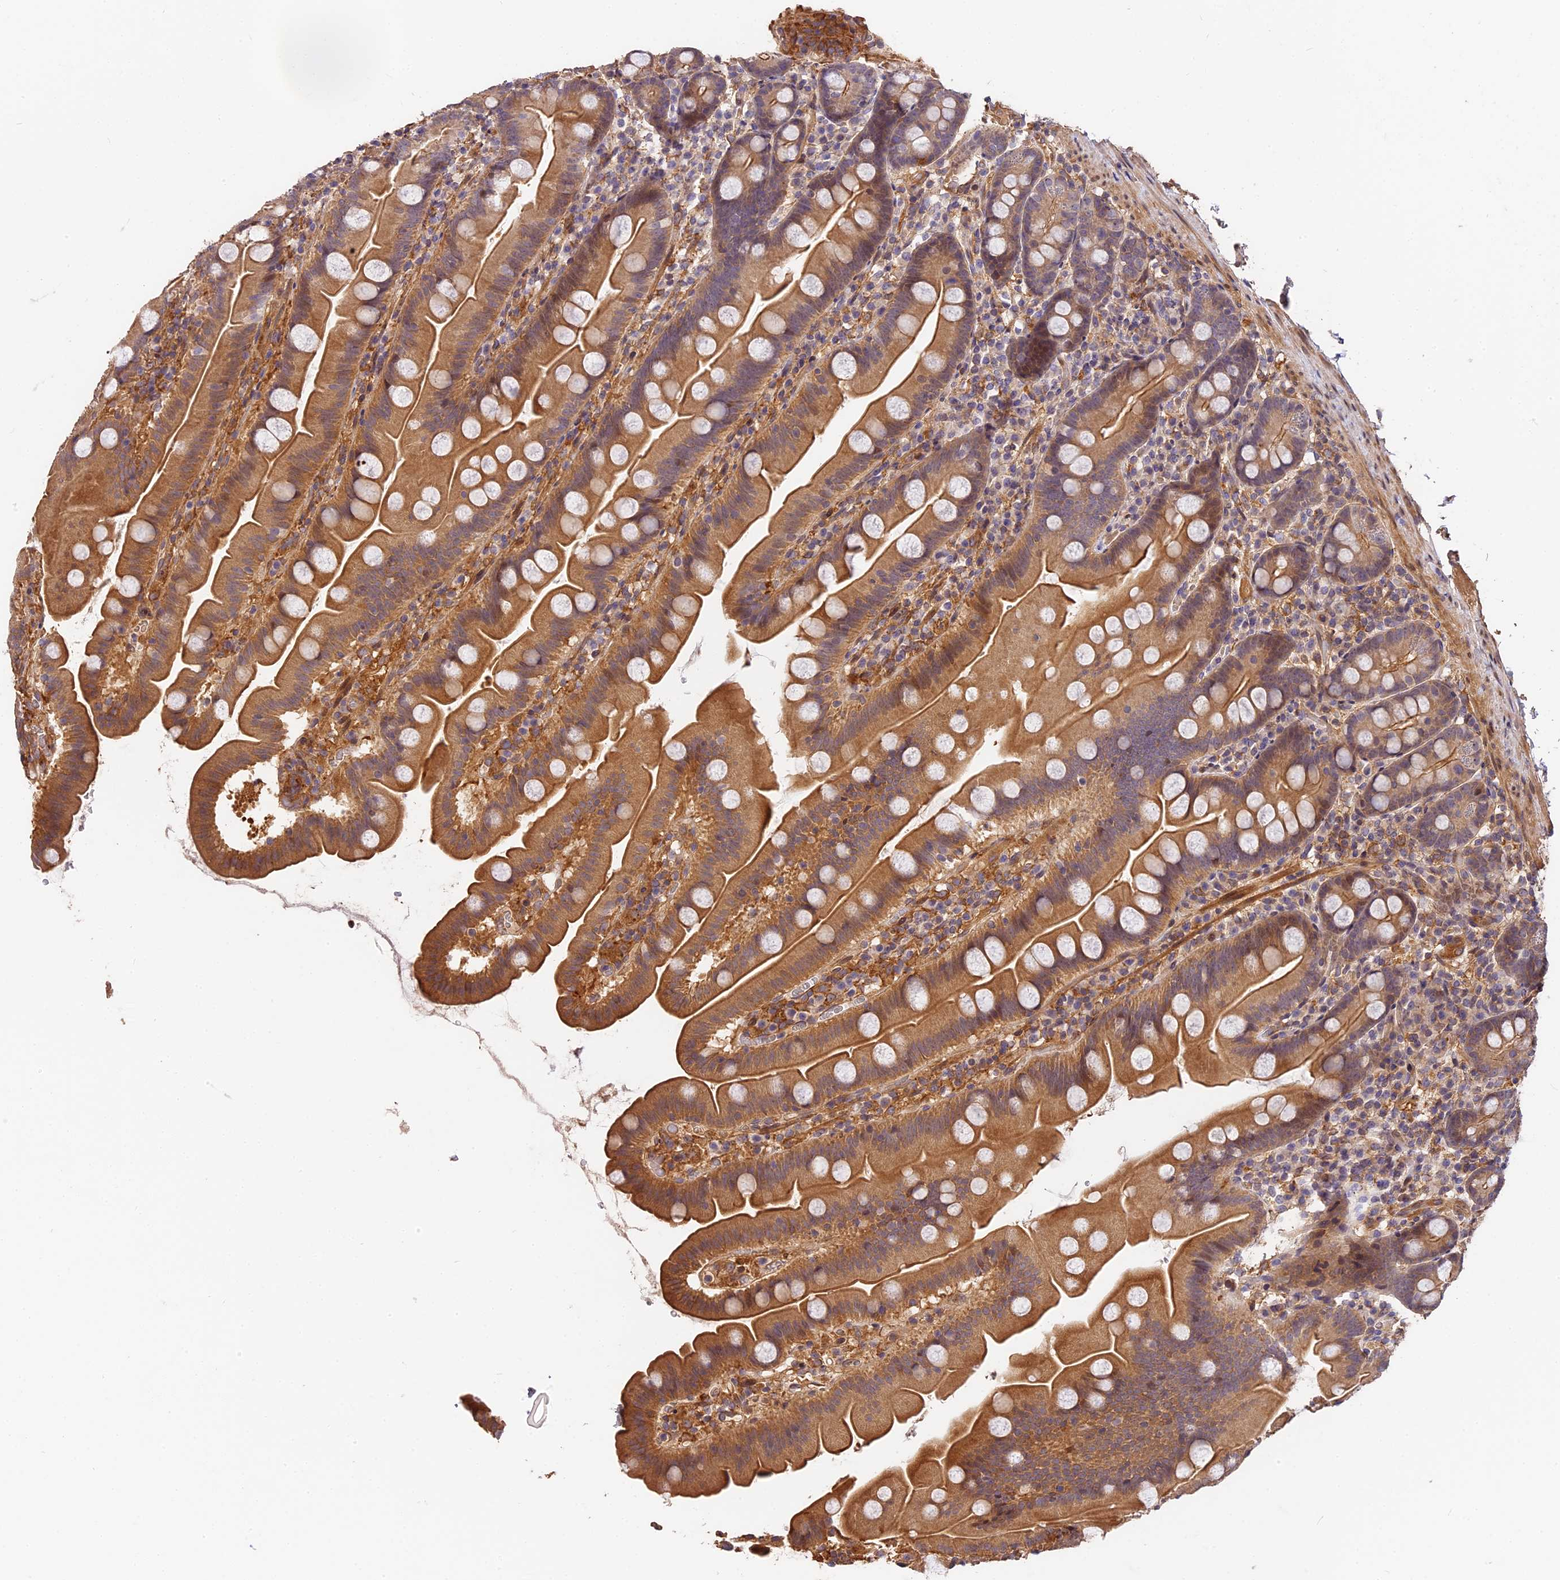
{"staining": {"intensity": "moderate", "quantity": ">75%", "location": "cytoplasmic/membranous"}, "tissue": "small intestine", "cell_type": "Glandular cells", "image_type": "normal", "snomed": [{"axis": "morphology", "description": "Normal tissue, NOS"}, {"axis": "topography", "description": "Small intestine"}], "caption": "IHC histopathology image of benign small intestine: small intestine stained using IHC shows medium levels of moderate protein expression localized specifically in the cytoplasmic/membranous of glandular cells, appearing as a cytoplasmic/membranous brown color.", "gene": "ARHGAP17", "patient": {"sex": "female", "age": 68}}